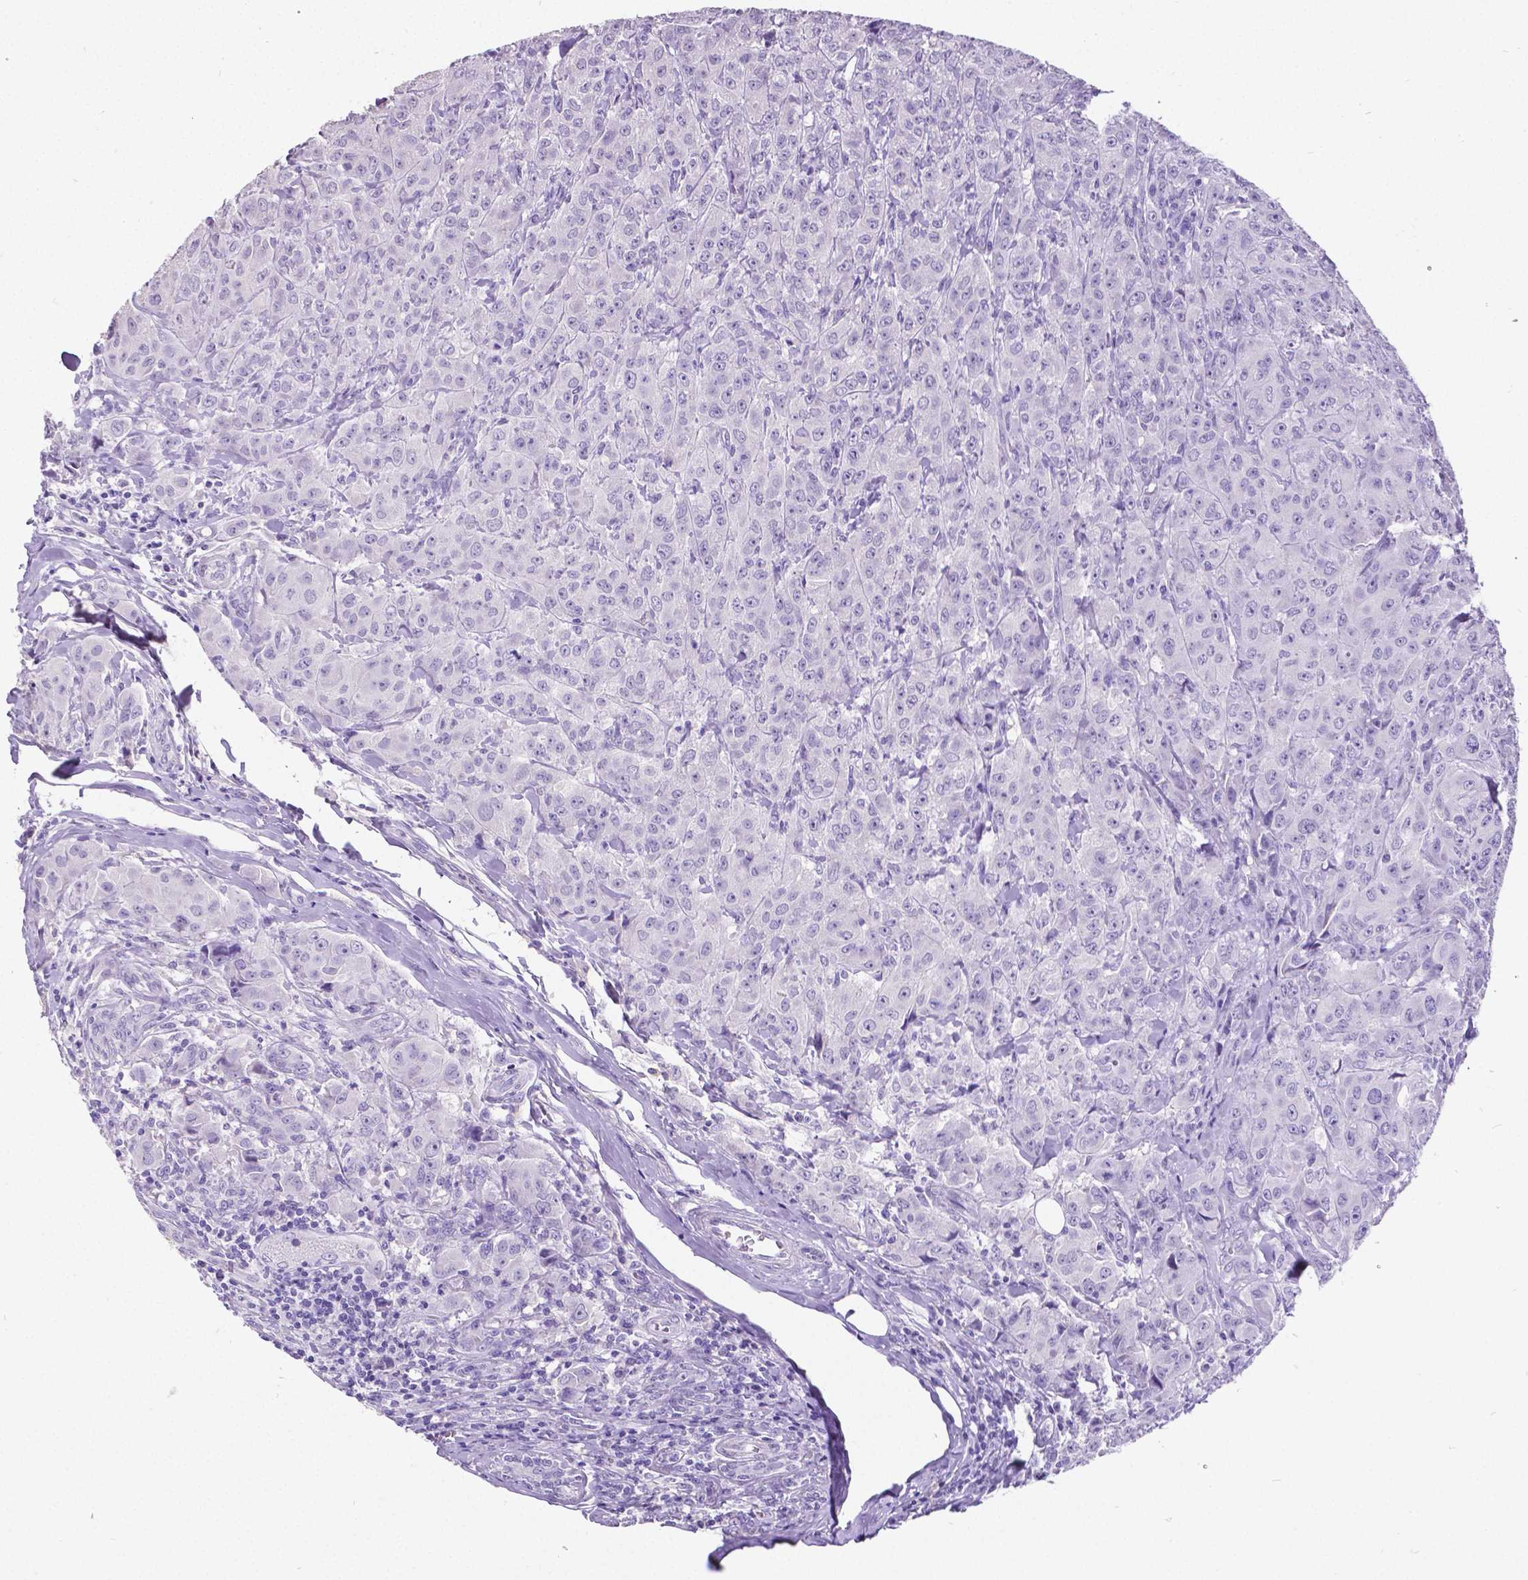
{"staining": {"intensity": "negative", "quantity": "none", "location": "none"}, "tissue": "breast cancer", "cell_type": "Tumor cells", "image_type": "cancer", "snomed": [{"axis": "morphology", "description": "Duct carcinoma"}, {"axis": "topography", "description": "Breast"}], "caption": "The immunohistochemistry image has no significant positivity in tumor cells of breast cancer (invasive ductal carcinoma) tissue.", "gene": "SATB2", "patient": {"sex": "female", "age": 43}}